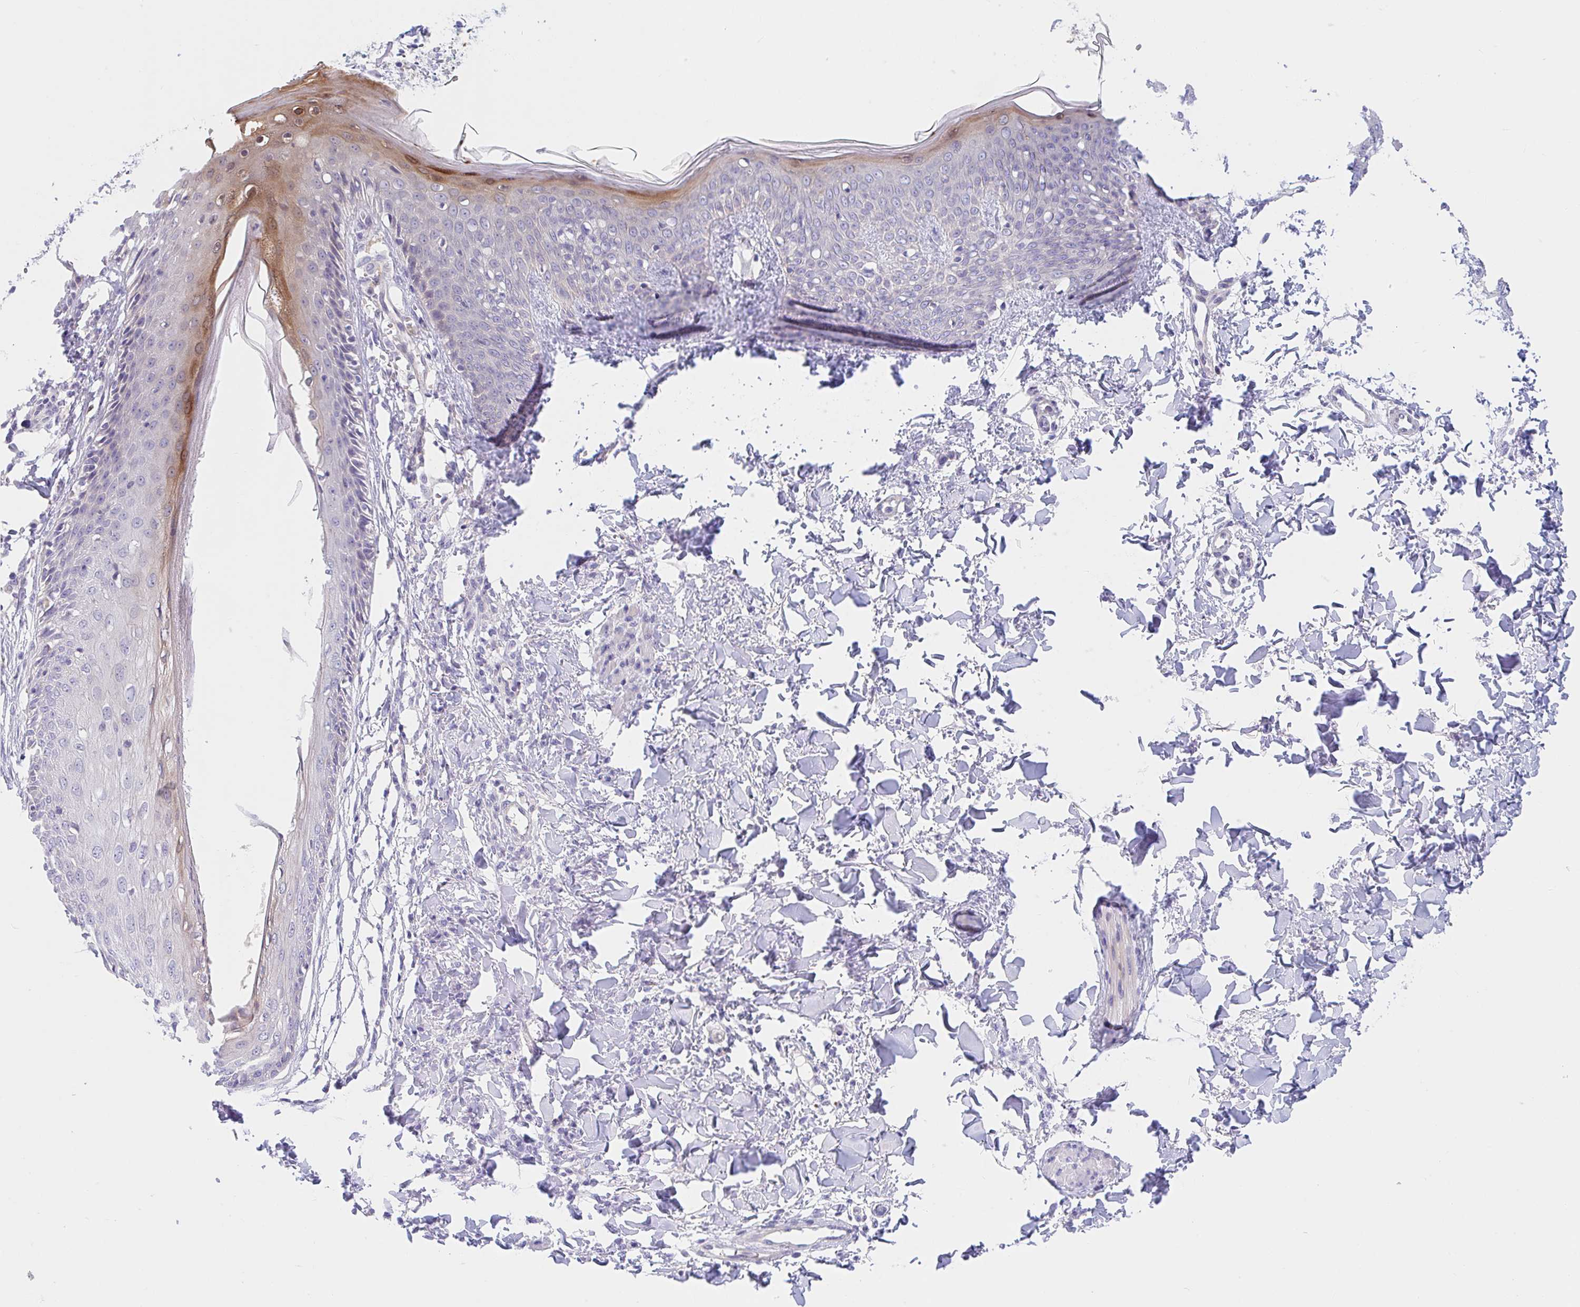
{"staining": {"intensity": "negative", "quantity": "none", "location": "none"}, "tissue": "skin", "cell_type": "Fibroblasts", "image_type": "normal", "snomed": [{"axis": "morphology", "description": "Normal tissue, NOS"}, {"axis": "topography", "description": "Skin"}], "caption": "Human skin stained for a protein using immunohistochemistry shows no expression in fibroblasts.", "gene": "TMEM86A", "patient": {"sex": "male", "age": 16}}